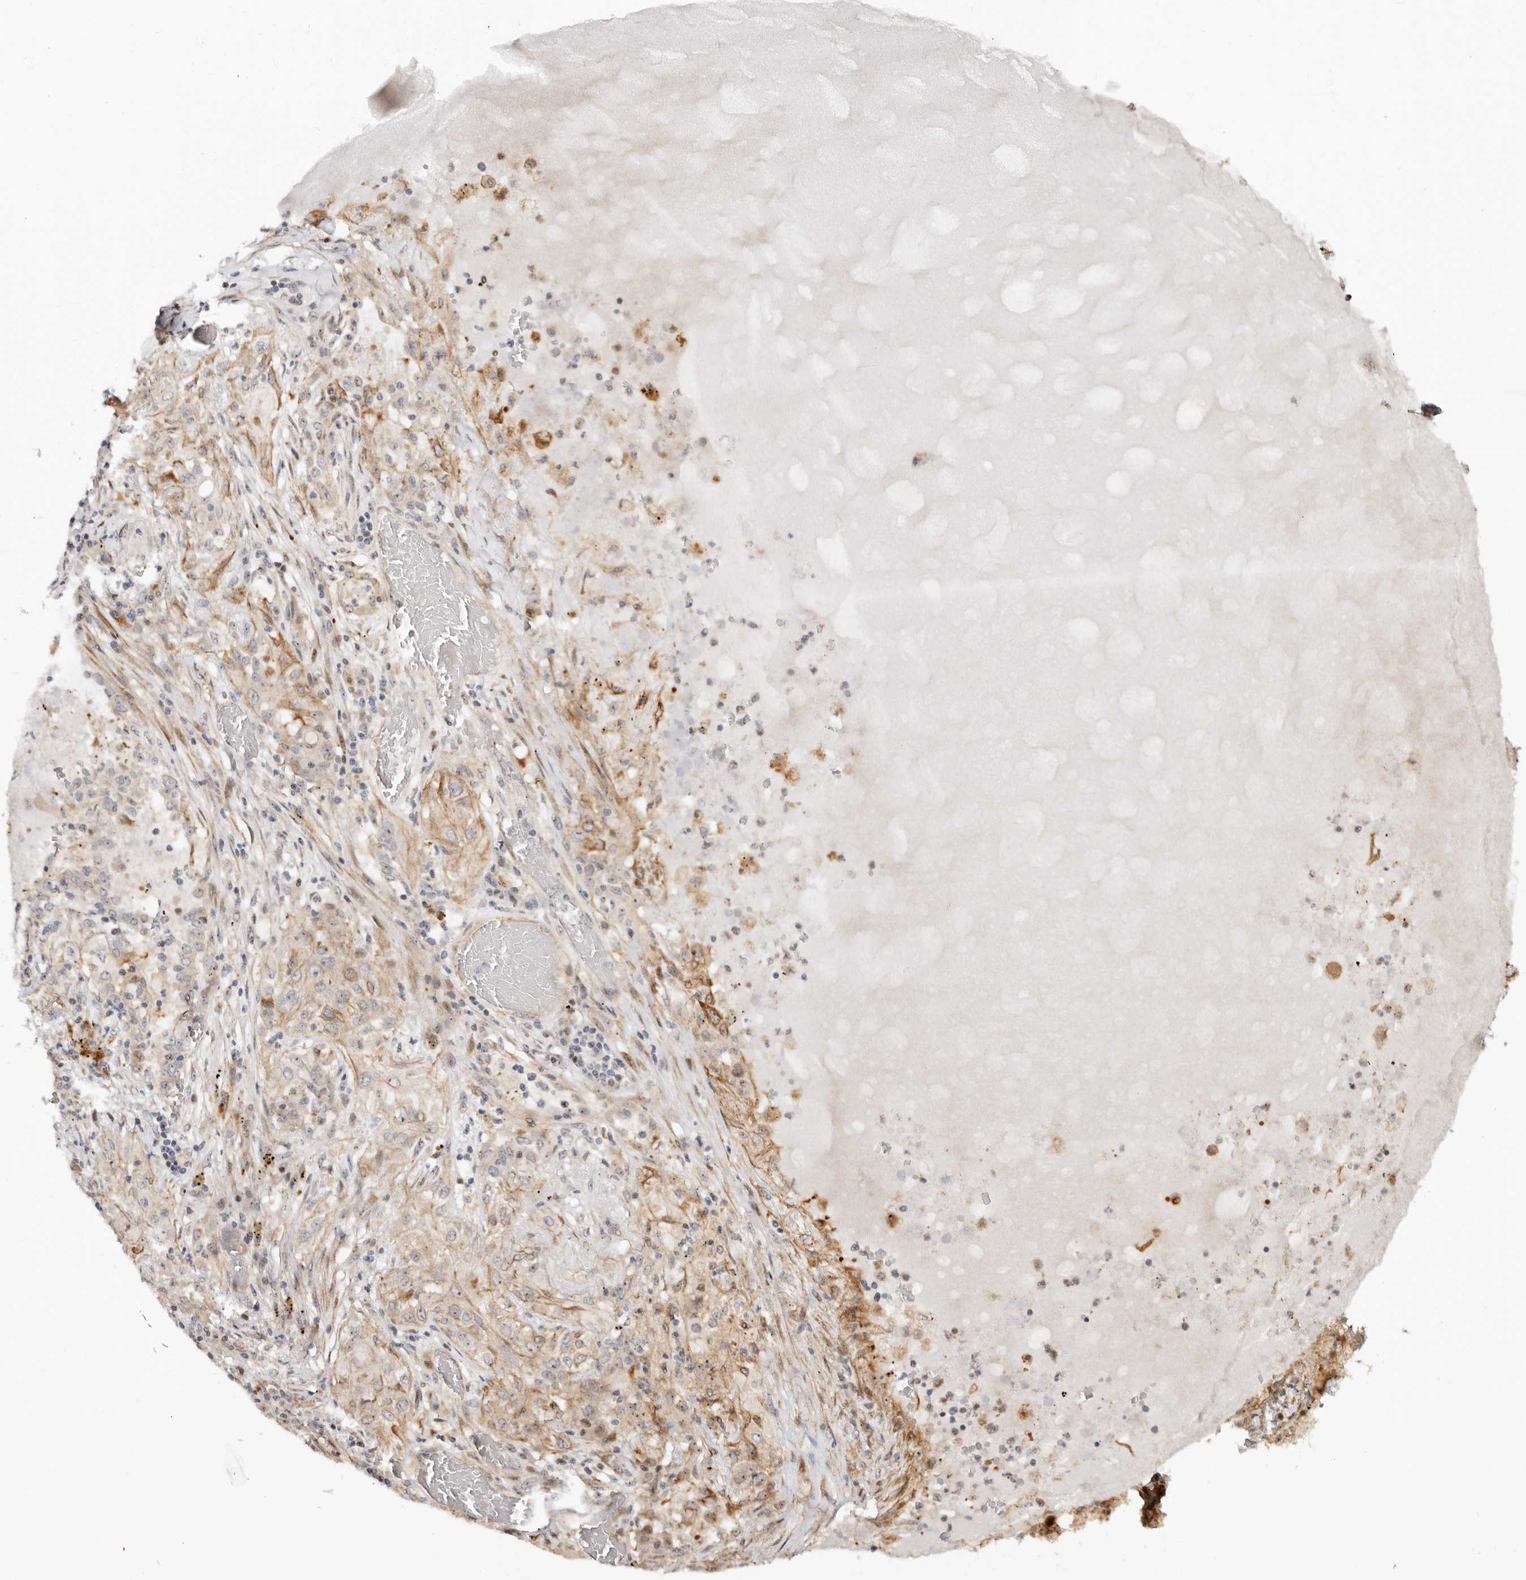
{"staining": {"intensity": "moderate", "quantity": "<25%", "location": "cytoplasmic/membranous"}, "tissue": "lung cancer", "cell_type": "Tumor cells", "image_type": "cancer", "snomed": [{"axis": "morphology", "description": "Squamous cell carcinoma, NOS"}, {"axis": "topography", "description": "Lung"}], "caption": "Tumor cells demonstrate moderate cytoplasmic/membranous positivity in approximately <25% of cells in lung cancer (squamous cell carcinoma). Nuclei are stained in blue.", "gene": "ODF2L", "patient": {"sex": "female", "age": 47}}